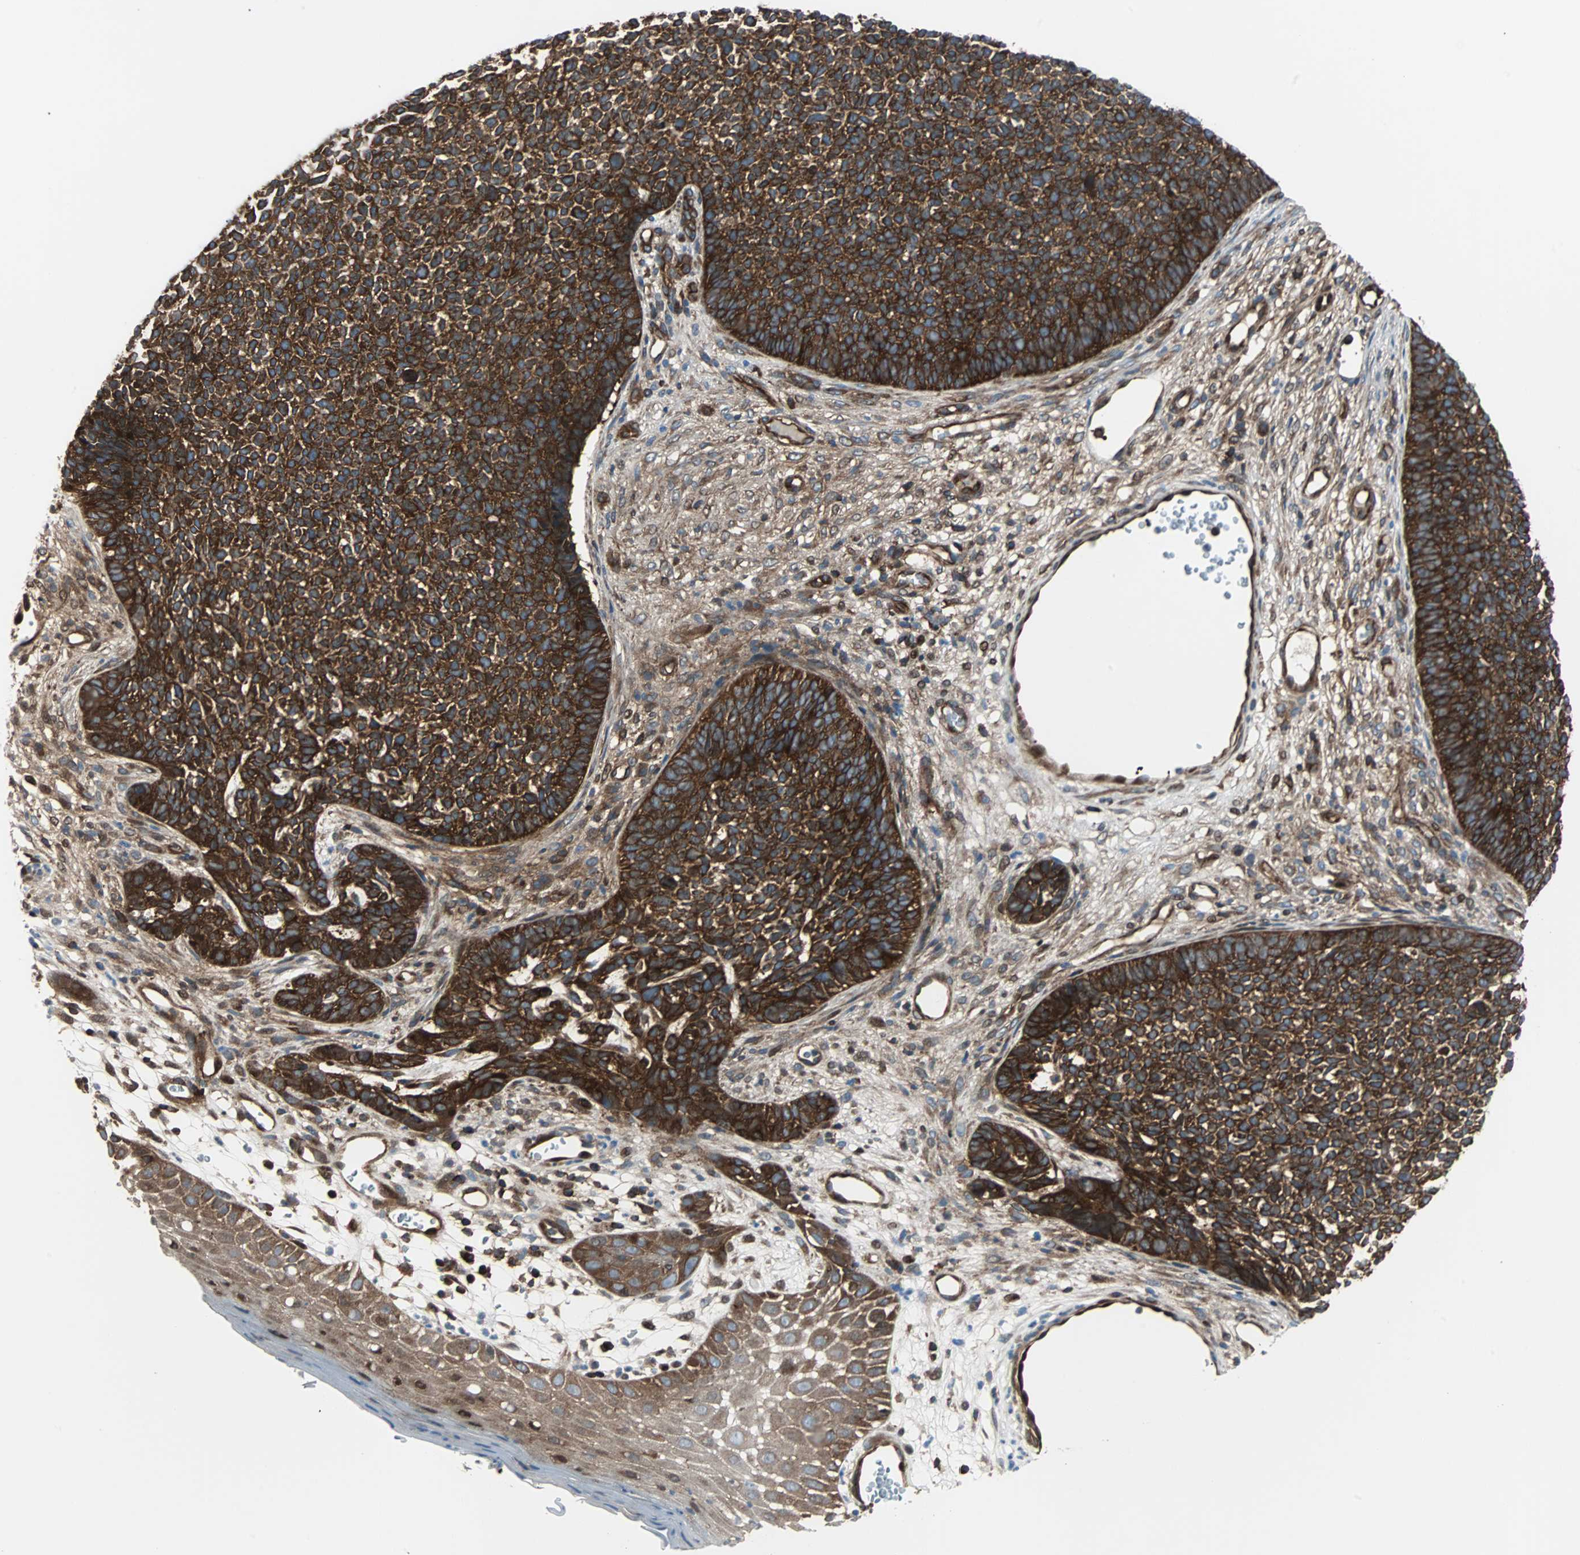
{"staining": {"intensity": "strong", "quantity": ">75%", "location": "cytoplasmic/membranous"}, "tissue": "skin cancer", "cell_type": "Tumor cells", "image_type": "cancer", "snomed": [{"axis": "morphology", "description": "Basal cell carcinoma"}, {"axis": "topography", "description": "Skin"}], "caption": "Immunohistochemical staining of human skin cancer reveals high levels of strong cytoplasmic/membranous expression in approximately >75% of tumor cells.", "gene": "RELA", "patient": {"sex": "female", "age": 84}}